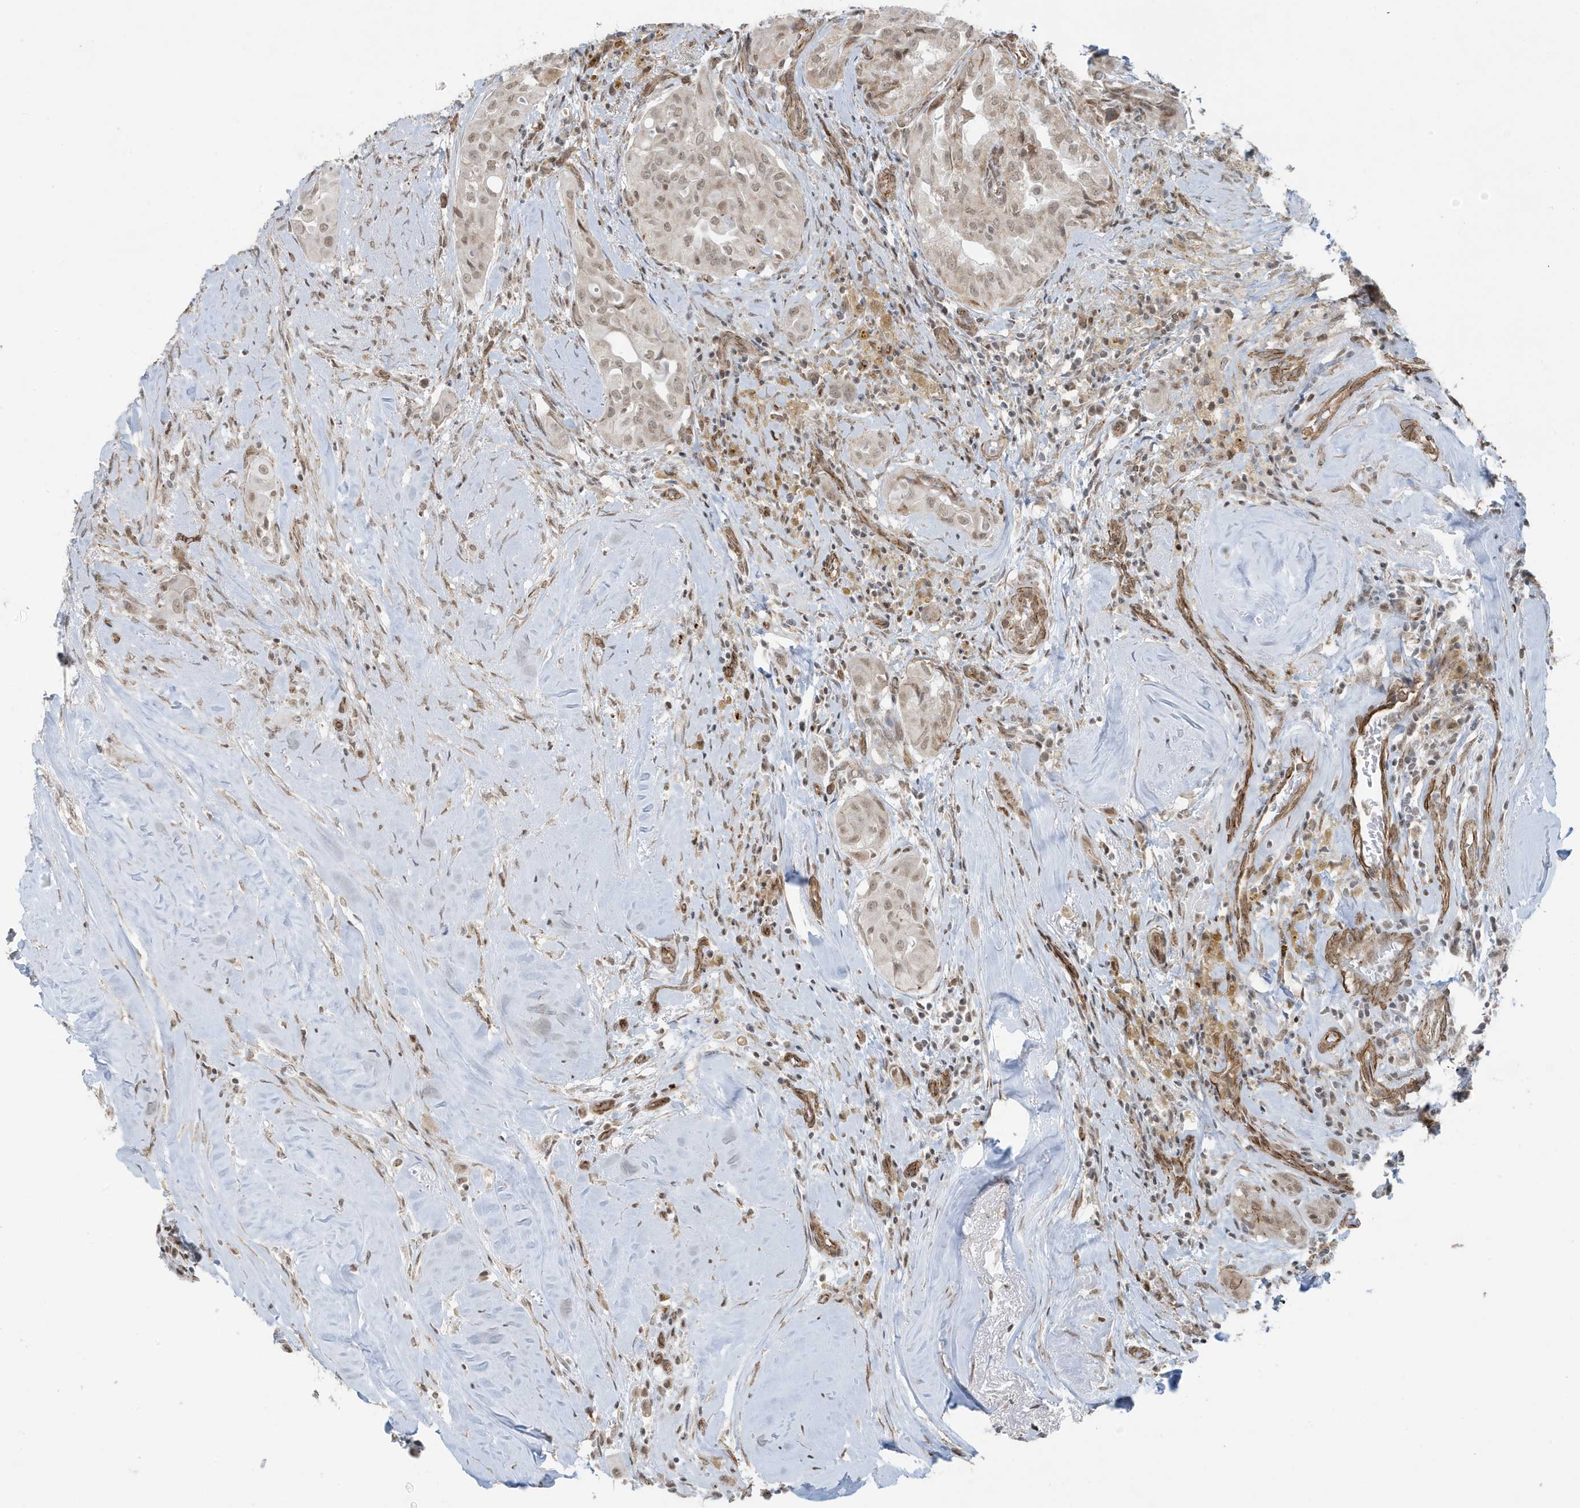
{"staining": {"intensity": "weak", "quantity": ">75%", "location": "nuclear"}, "tissue": "thyroid cancer", "cell_type": "Tumor cells", "image_type": "cancer", "snomed": [{"axis": "morphology", "description": "Papillary adenocarcinoma, NOS"}, {"axis": "topography", "description": "Thyroid gland"}], "caption": "The micrograph exhibits staining of thyroid cancer (papillary adenocarcinoma), revealing weak nuclear protein staining (brown color) within tumor cells.", "gene": "CHCHD4", "patient": {"sex": "female", "age": 59}}